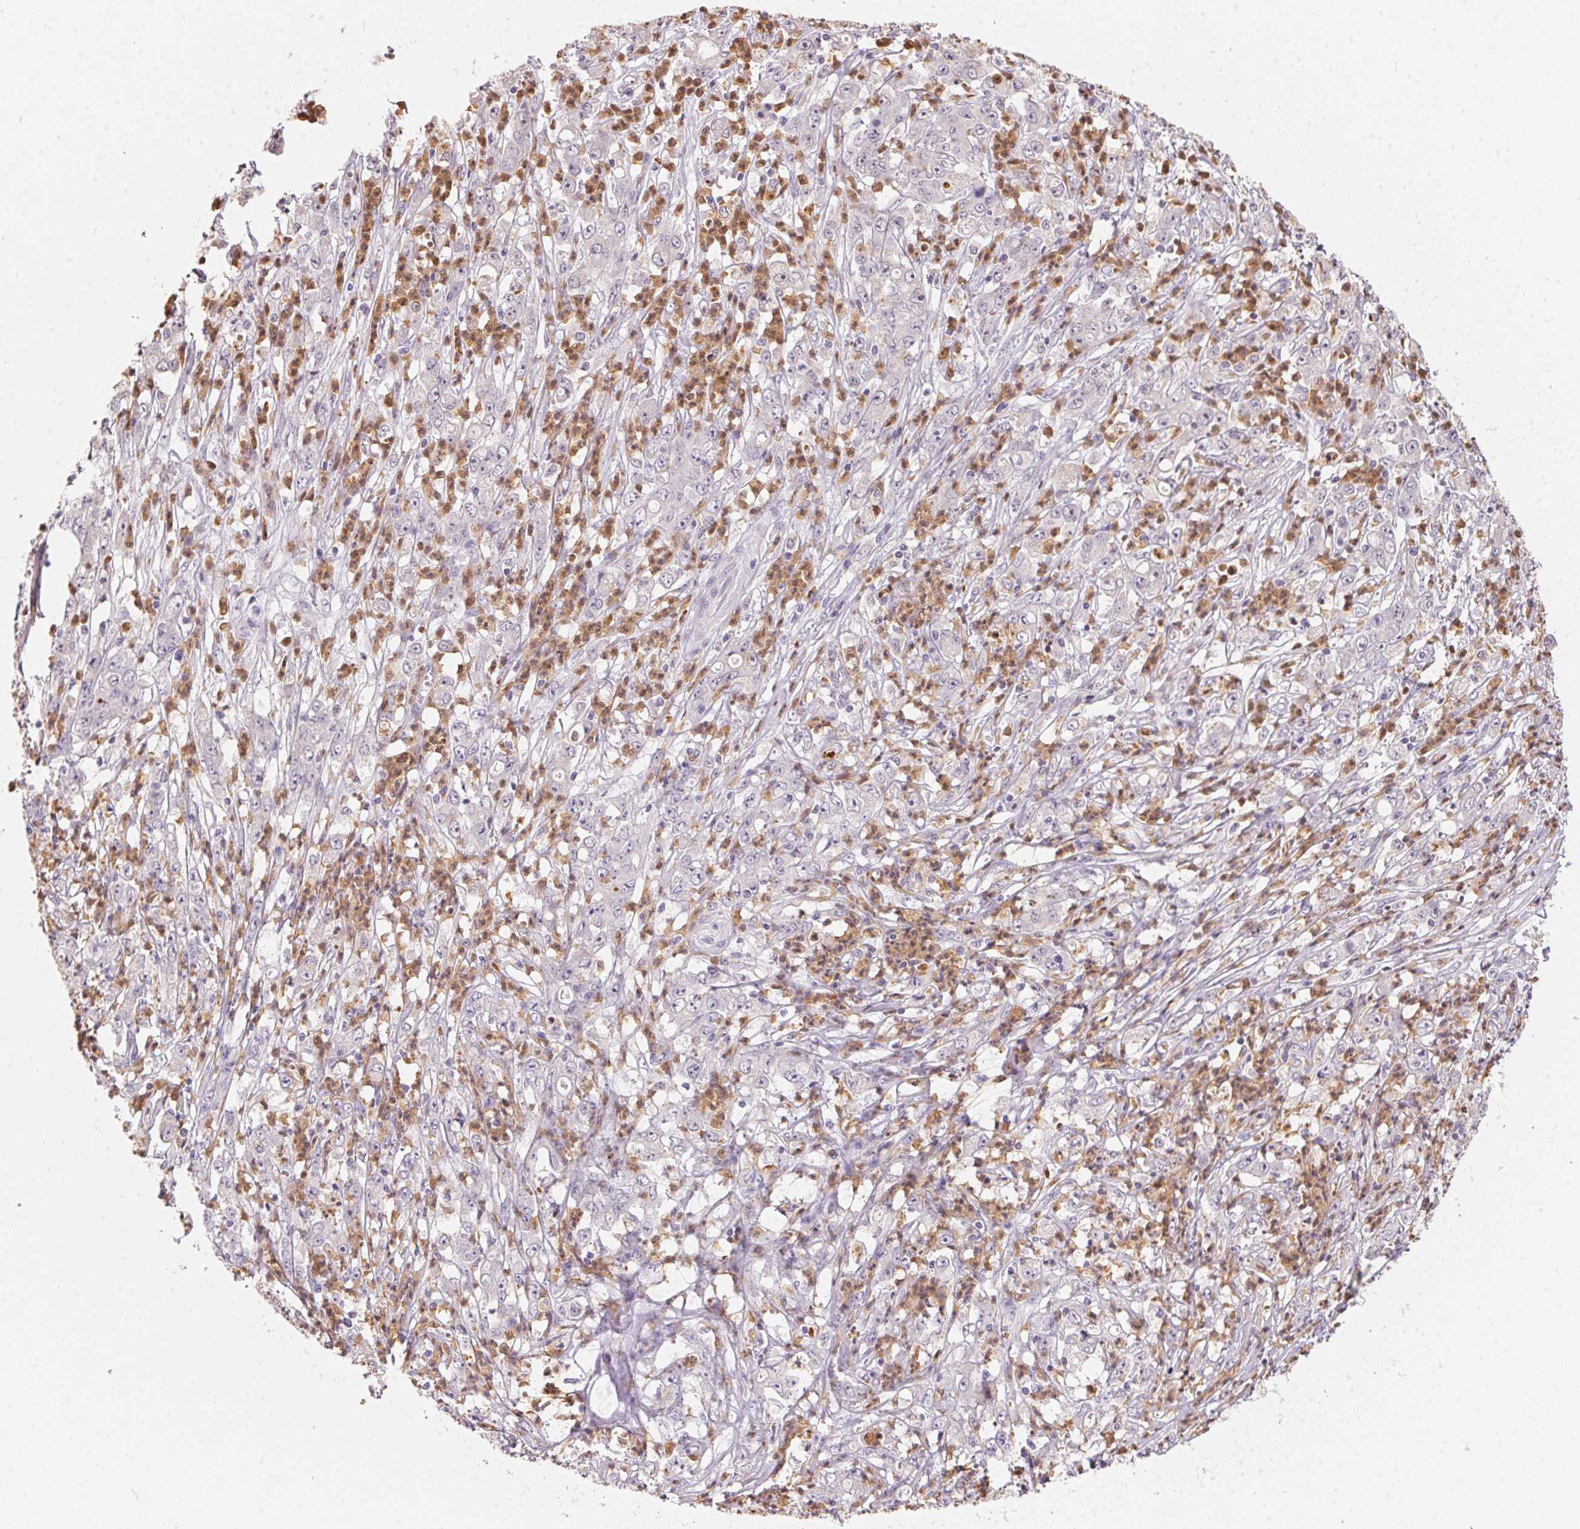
{"staining": {"intensity": "negative", "quantity": "none", "location": "none"}, "tissue": "stomach cancer", "cell_type": "Tumor cells", "image_type": "cancer", "snomed": [{"axis": "morphology", "description": "Adenocarcinoma, NOS"}, {"axis": "topography", "description": "Stomach, lower"}], "caption": "Tumor cells show no significant staining in adenocarcinoma (stomach).", "gene": "SERPINB1", "patient": {"sex": "female", "age": 71}}